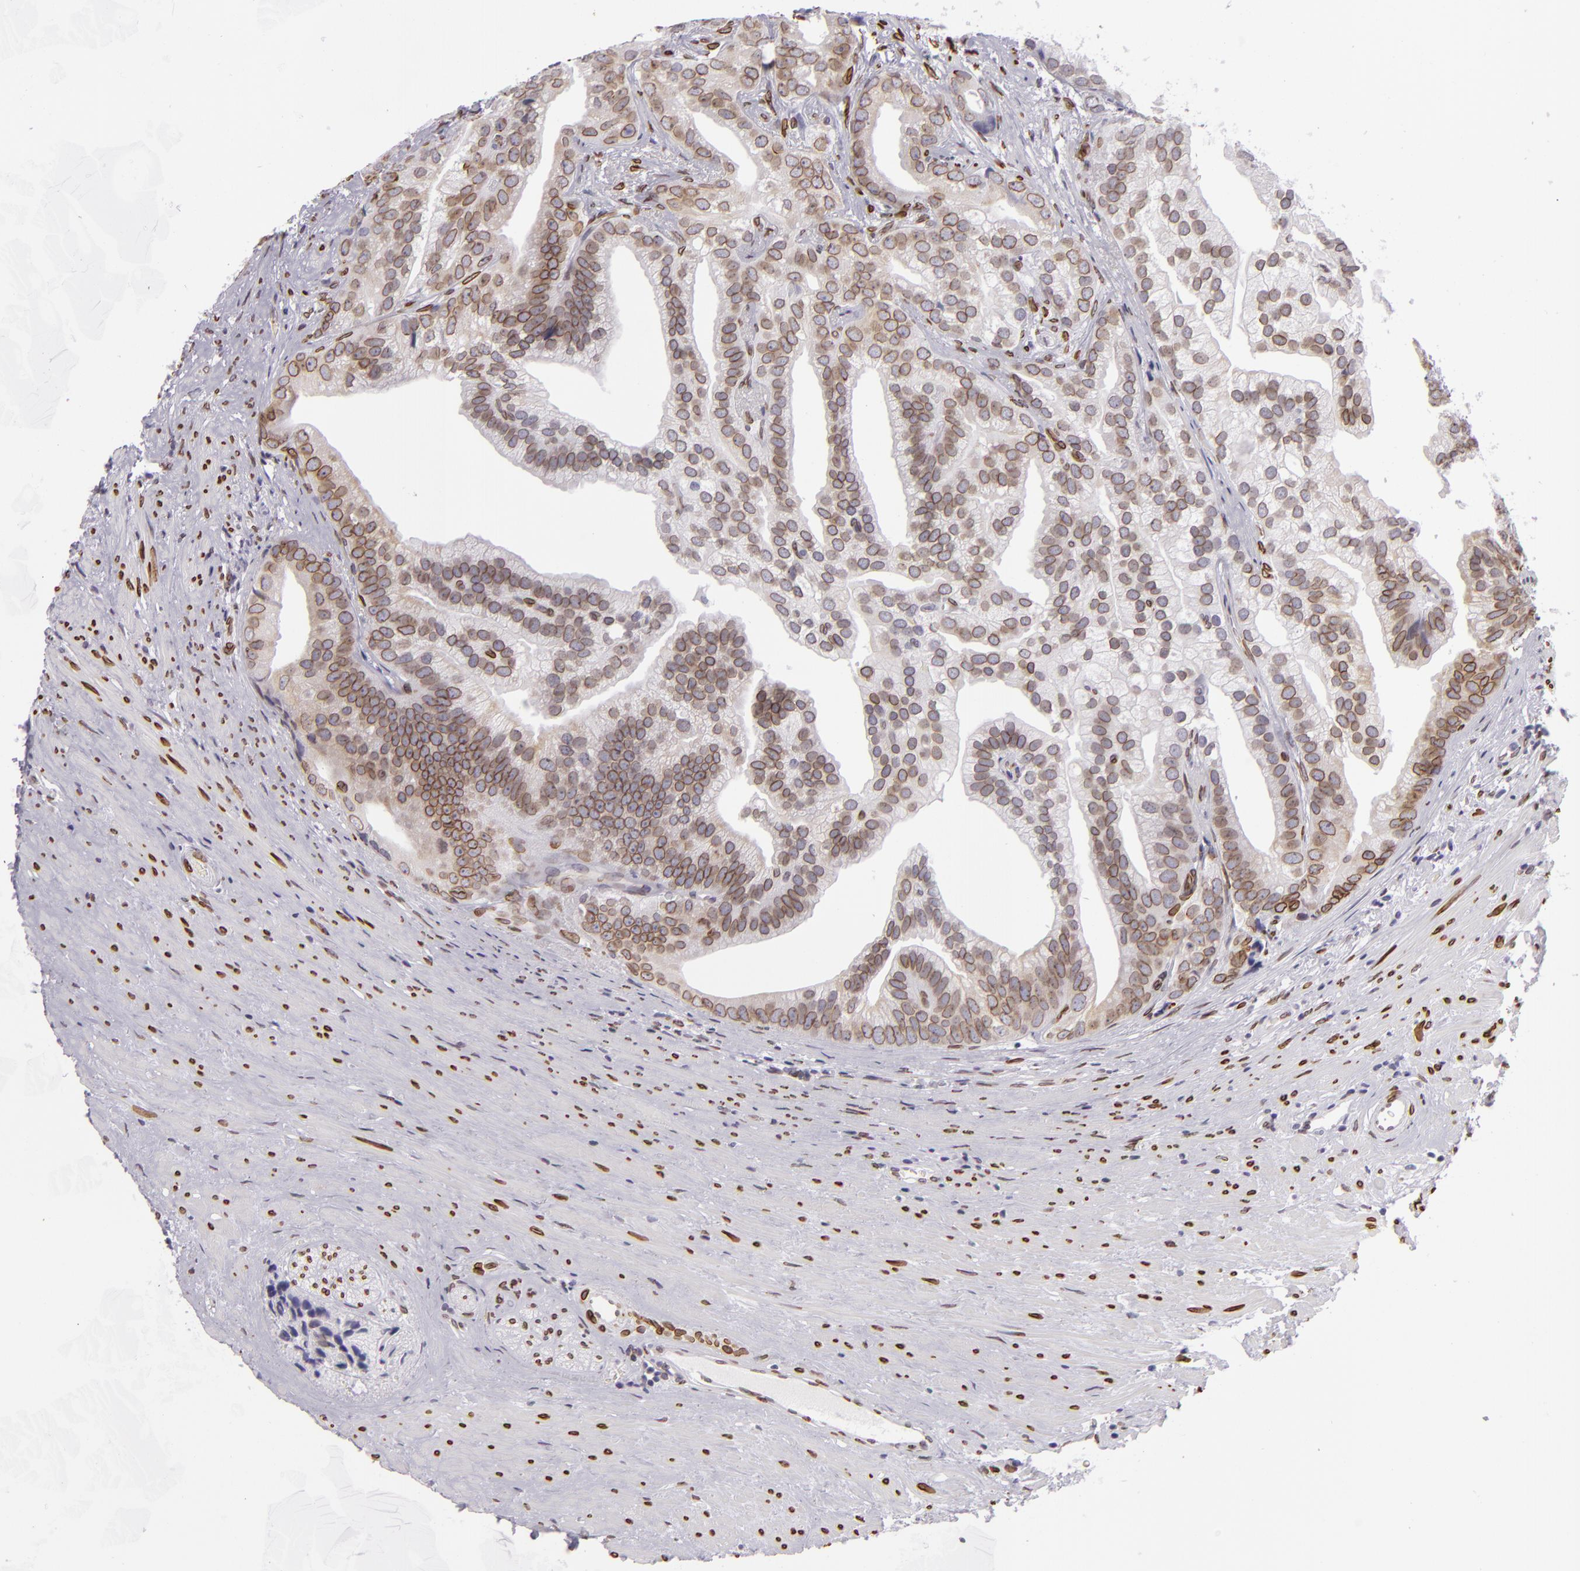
{"staining": {"intensity": "weak", "quantity": ">75%", "location": "nuclear"}, "tissue": "prostate cancer", "cell_type": "Tumor cells", "image_type": "cancer", "snomed": [{"axis": "morphology", "description": "Adenocarcinoma, Low grade"}, {"axis": "topography", "description": "Prostate"}], "caption": "IHC of prostate cancer reveals low levels of weak nuclear expression in about >75% of tumor cells.", "gene": "EMD", "patient": {"sex": "male", "age": 71}}